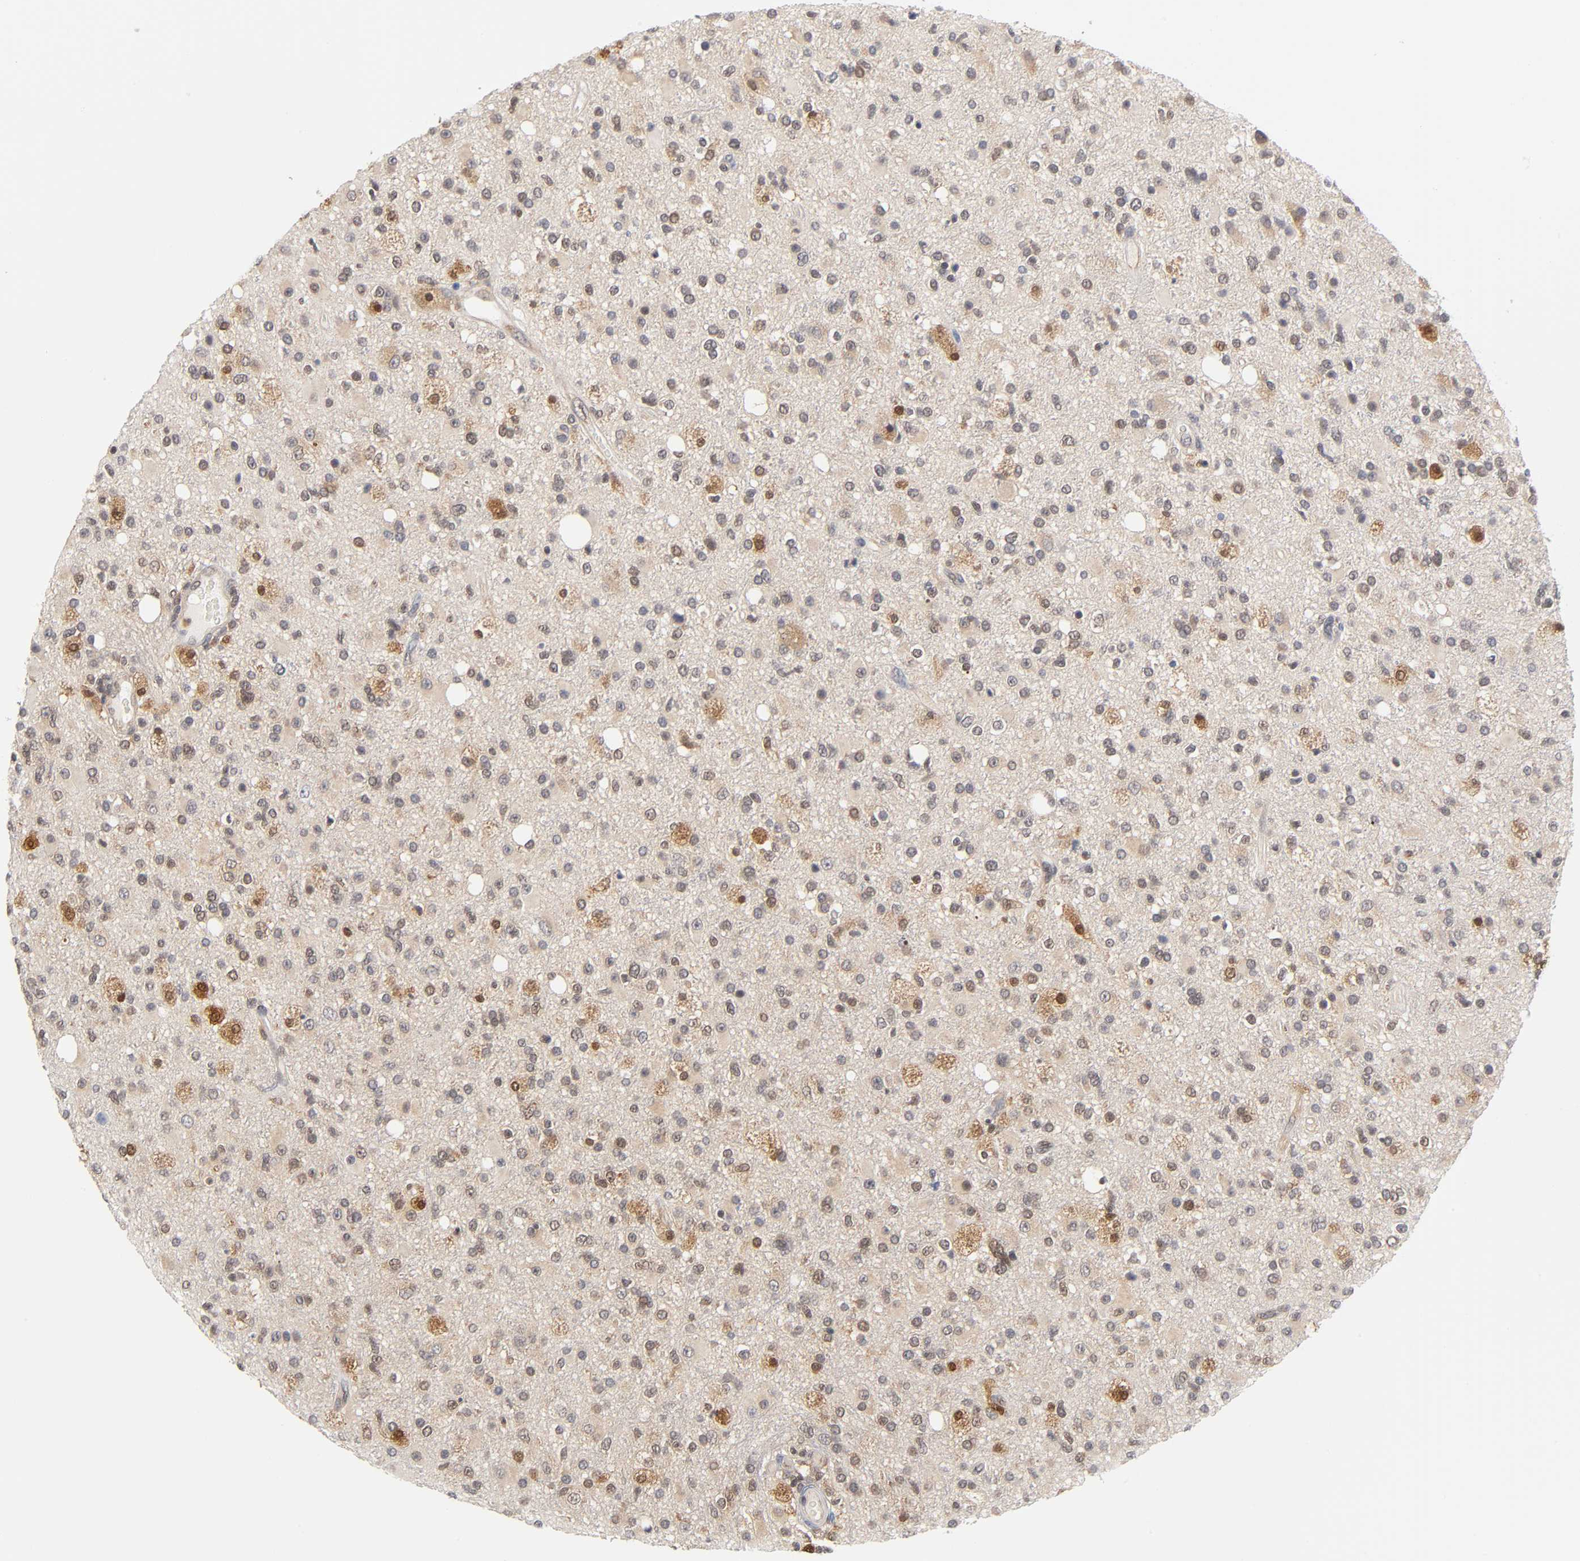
{"staining": {"intensity": "strong", "quantity": "<25%", "location": "cytoplasmic/membranous"}, "tissue": "glioma", "cell_type": "Tumor cells", "image_type": "cancer", "snomed": [{"axis": "morphology", "description": "Glioma, malignant, High grade"}, {"axis": "topography", "description": "Brain"}], "caption": "Immunohistochemical staining of glioma shows medium levels of strong cytoplasmic/membranous expression in approximately <25% of tumor cells. Immunohistochemistry (ihc) stains the protein of interest in brown and the nuclei are stained blue.", "gene": "DFFB", "patient": {"sex": "male", "age": 33}}